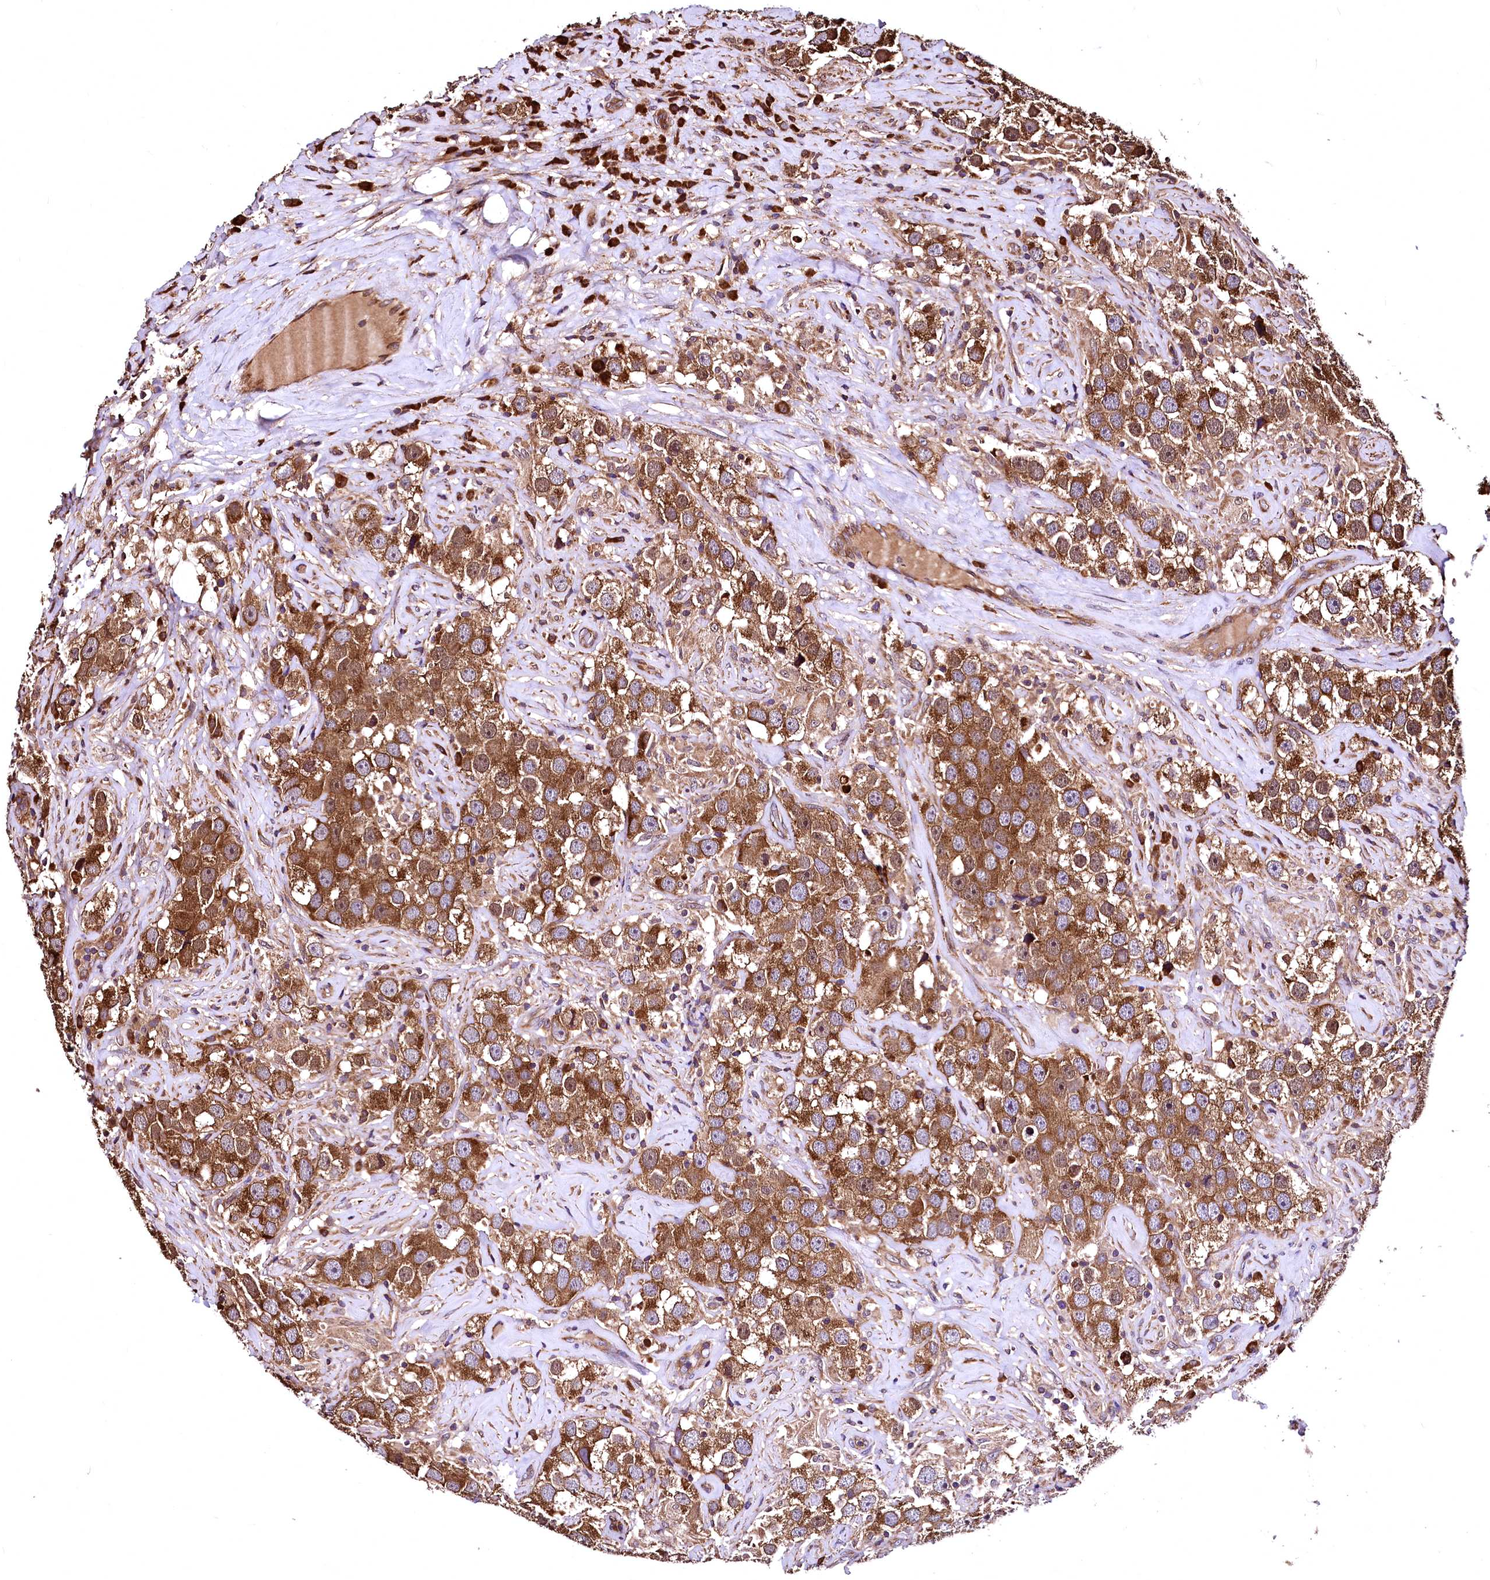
{"staining": {"intensity": "strong", "quantity": ">75%", "location": "cytoplasmic/membranous"}, "tissue": "testis cancer", "cell_type": "Tumor cells", "image_type": "cancer", "snomed": [{"axis": "morphology", "description": "Seminoma, NOS"}, {"axis": "topography", "description": "Testis"}], "caption": "IHC of human testis seminoma displays high levels of strong cytoplasmic/membranous staining in about >75% of tumor cells.", "gene": "LRSAM1", "patient": {"sex": "male", "age": 49}}